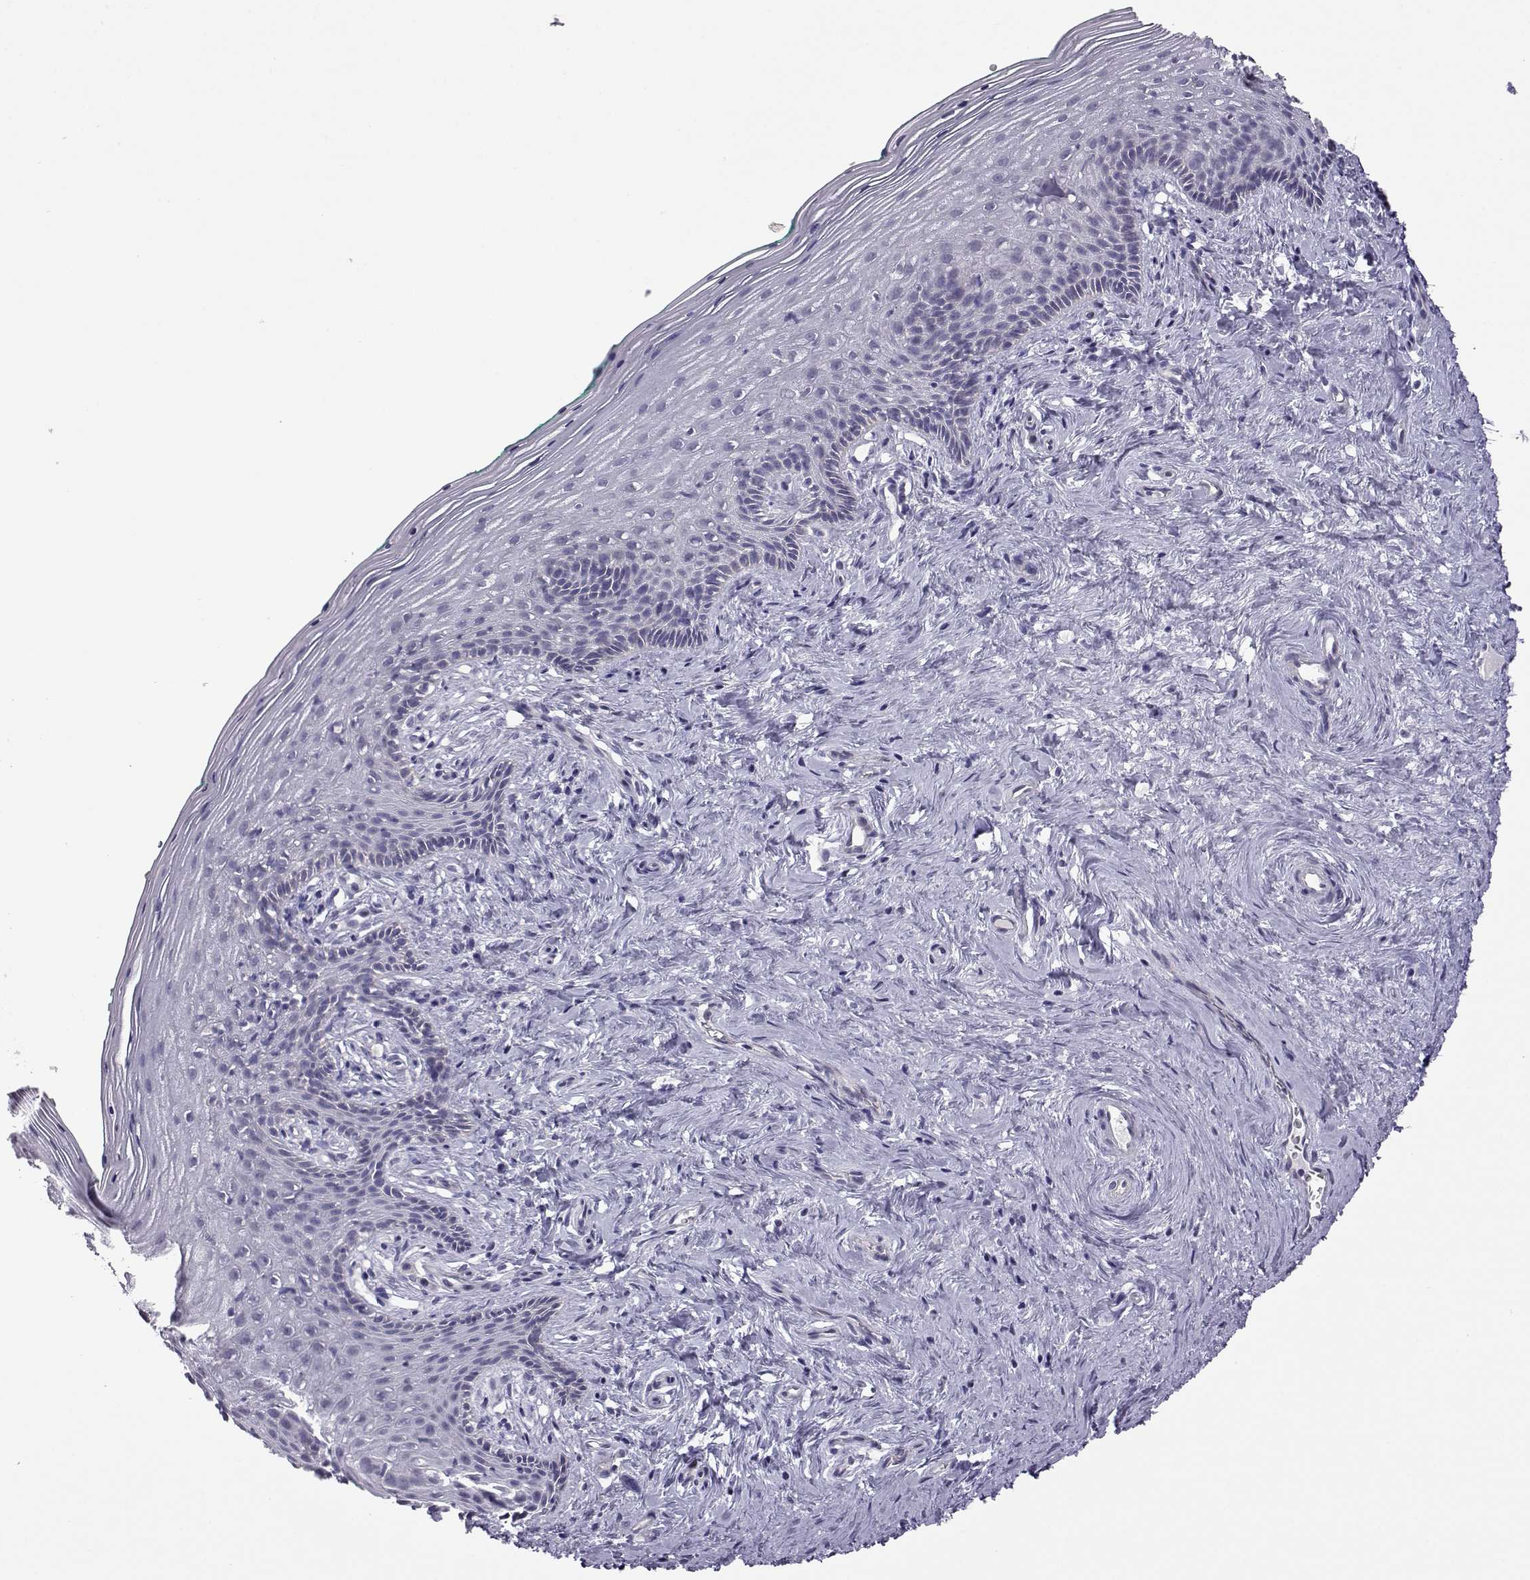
{"staining": {"intensity": "negative", "quantity": "none", "location": "none"}, "tissue": "vagina", "cell_type": "Squamous epithelial cells", "image_type": "normal", "snomed": [{"axis": "morphology", "description": "Normal tissue, NOS"}, {"axis": "topography", "description": "Vagina"}], "caption": "An immunohistochemistry image of unremarkable vagina is shown. There is no staining in squamous epithelial cells of vagina.", "gene": "VGF", "patient": {"sex": "female", "age": 45}}